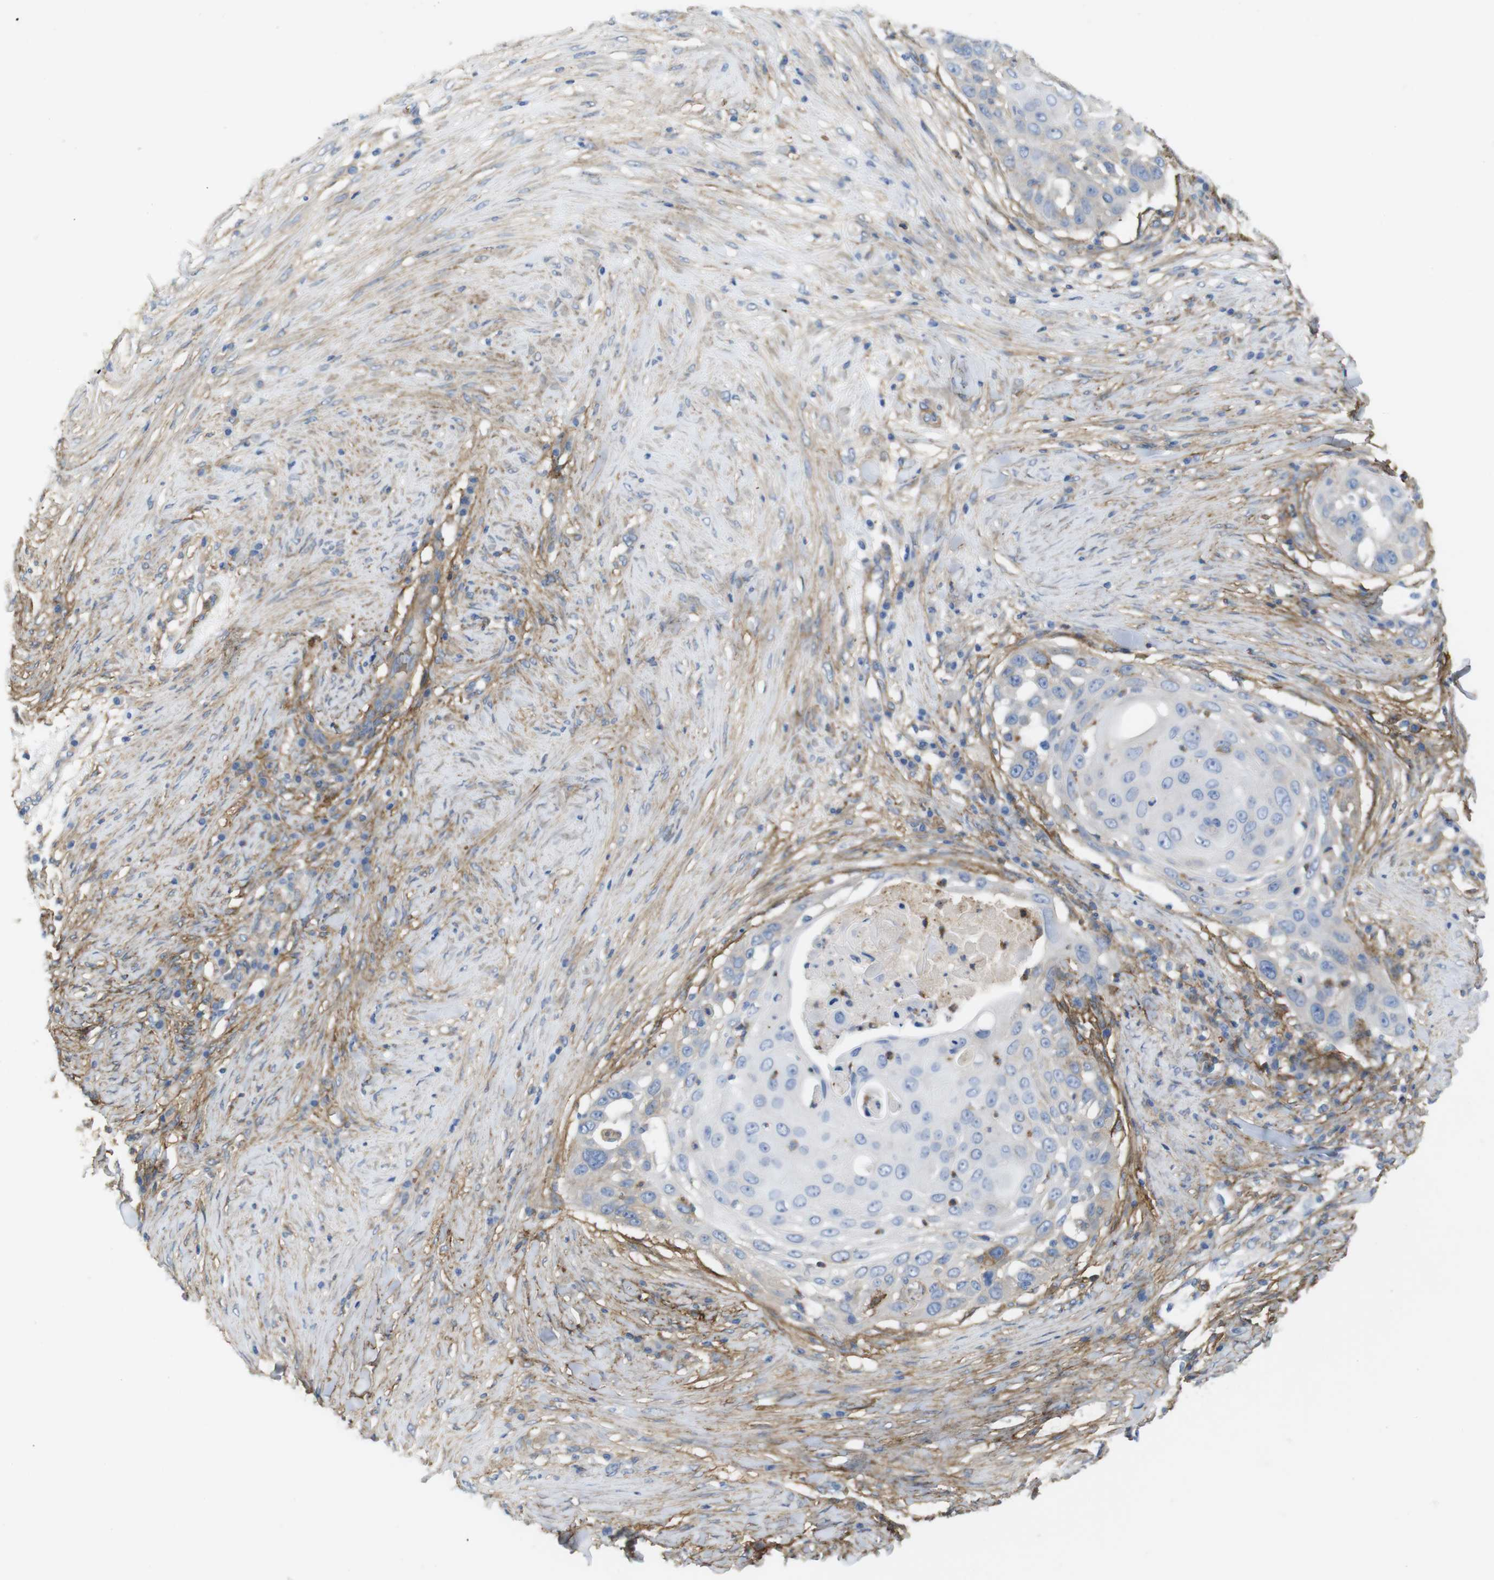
{"staining": {"intensity": "negative", "quantity": "none", "location": "none"}, "tissue": "skin cancer", "cell_type": "Tumor cells", "image_type": "cancer", "snomed": [{"axis": "morphology", "description": "Squamous cell carcinoma, NOS"}, {"axis": "topography", "description": "Skin"}], "caption": "High magnification brightfield microscopy of squamous cell carcinoma (skin) stained with DAB (brown) and counterstained with hematoxylin (blue): tumor cells show no significant staining.", "gene": "CYBRD1", "patient": {"sex": "female", "age": 44}}